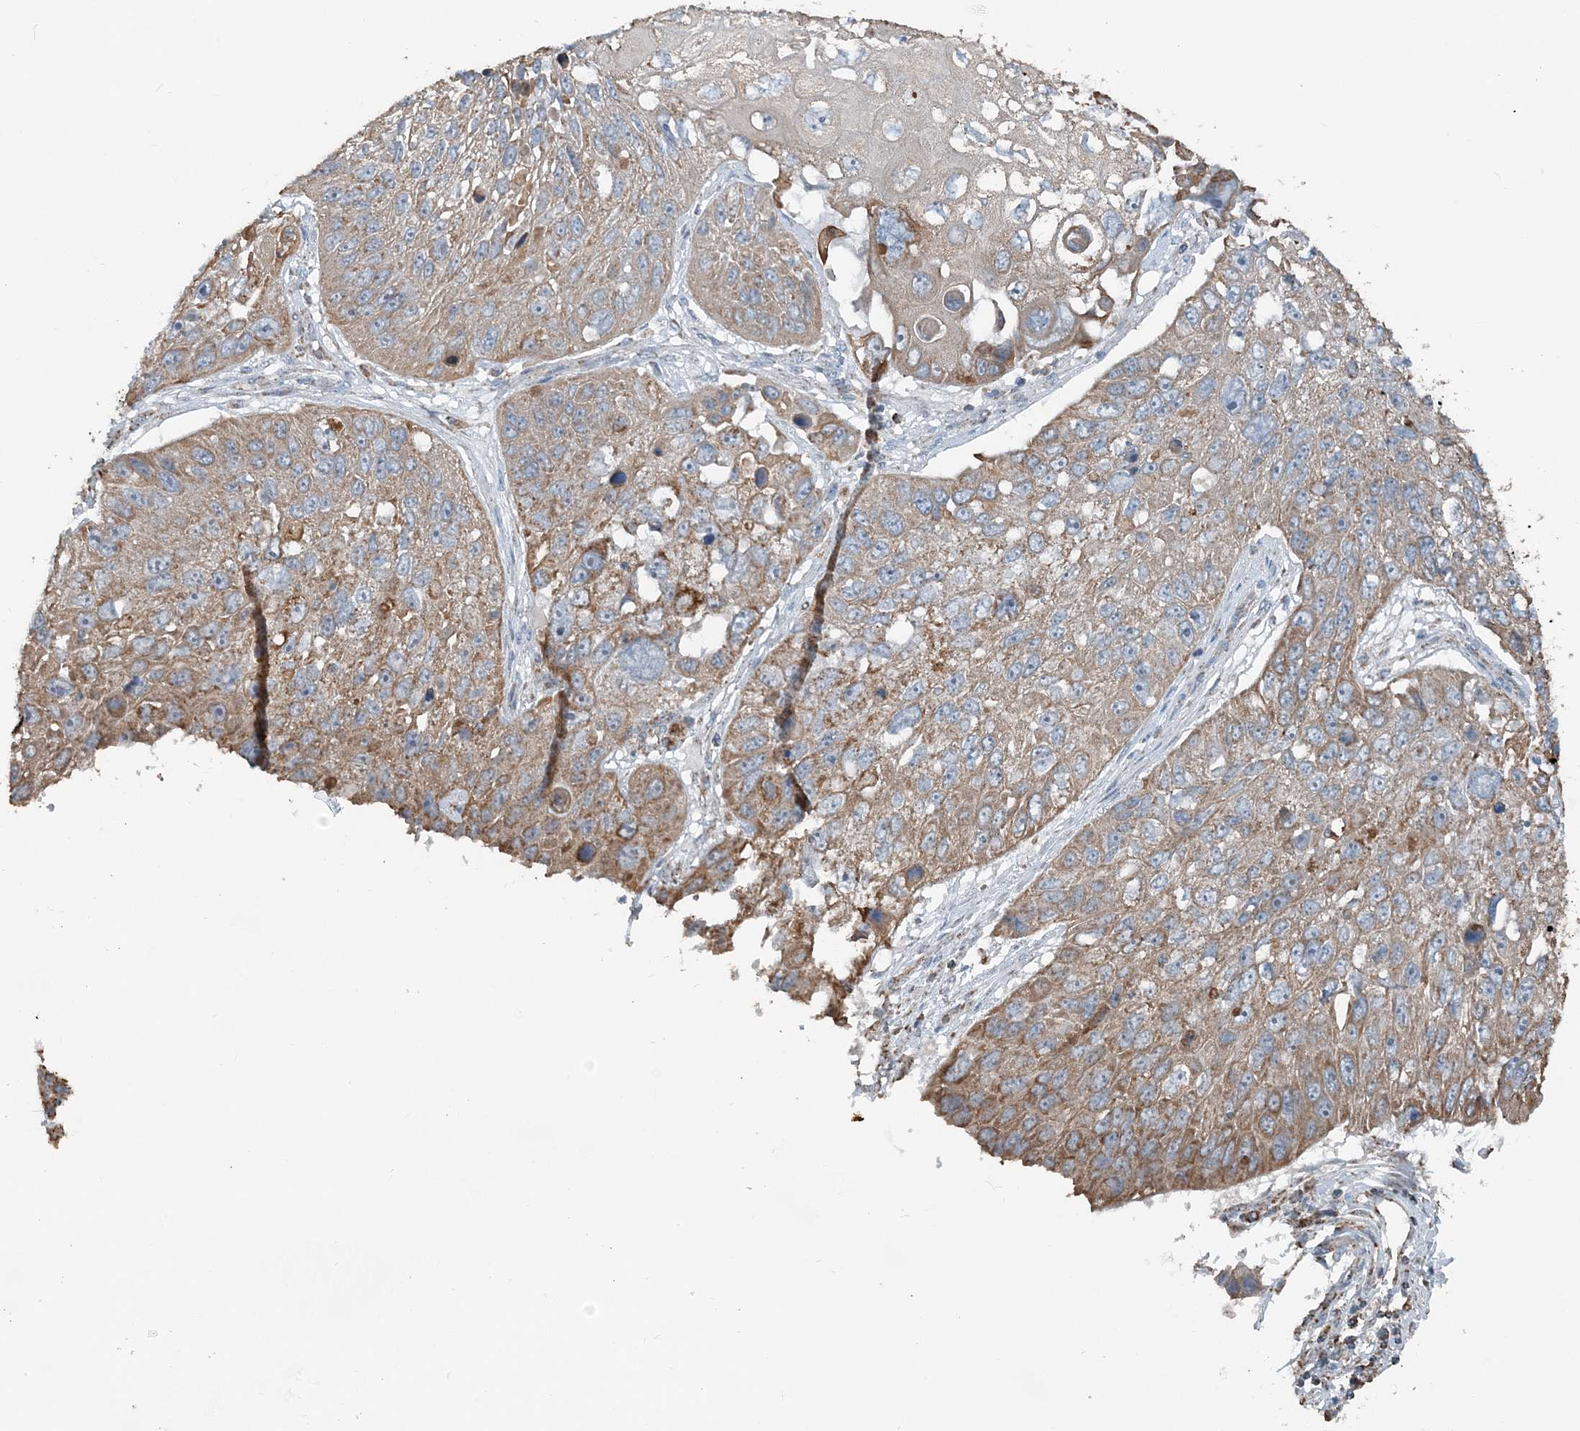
{"staining": {"intensity": "moderate", "quantity": ">75%", "location": "cytoplasmic/membranous"}, "tissue": "lung cancer", "cell_type": "Tumor cells", "image_type": "cancer", "snomed": [{"axis": "morphology", "description": "Squamous cell carcinoma, NOS"}, {"axis": "topography", "description": "Lung"}], "caption": "Lung cancer (squamous cell carcinoma) stained with immunohistochemistry (IHC) shows moderate cytoplasmic/membranous positivity in about >75% of tumor cells.", "gene": "SUCLG1", "patient": {"sex": "male", "age": 61}}